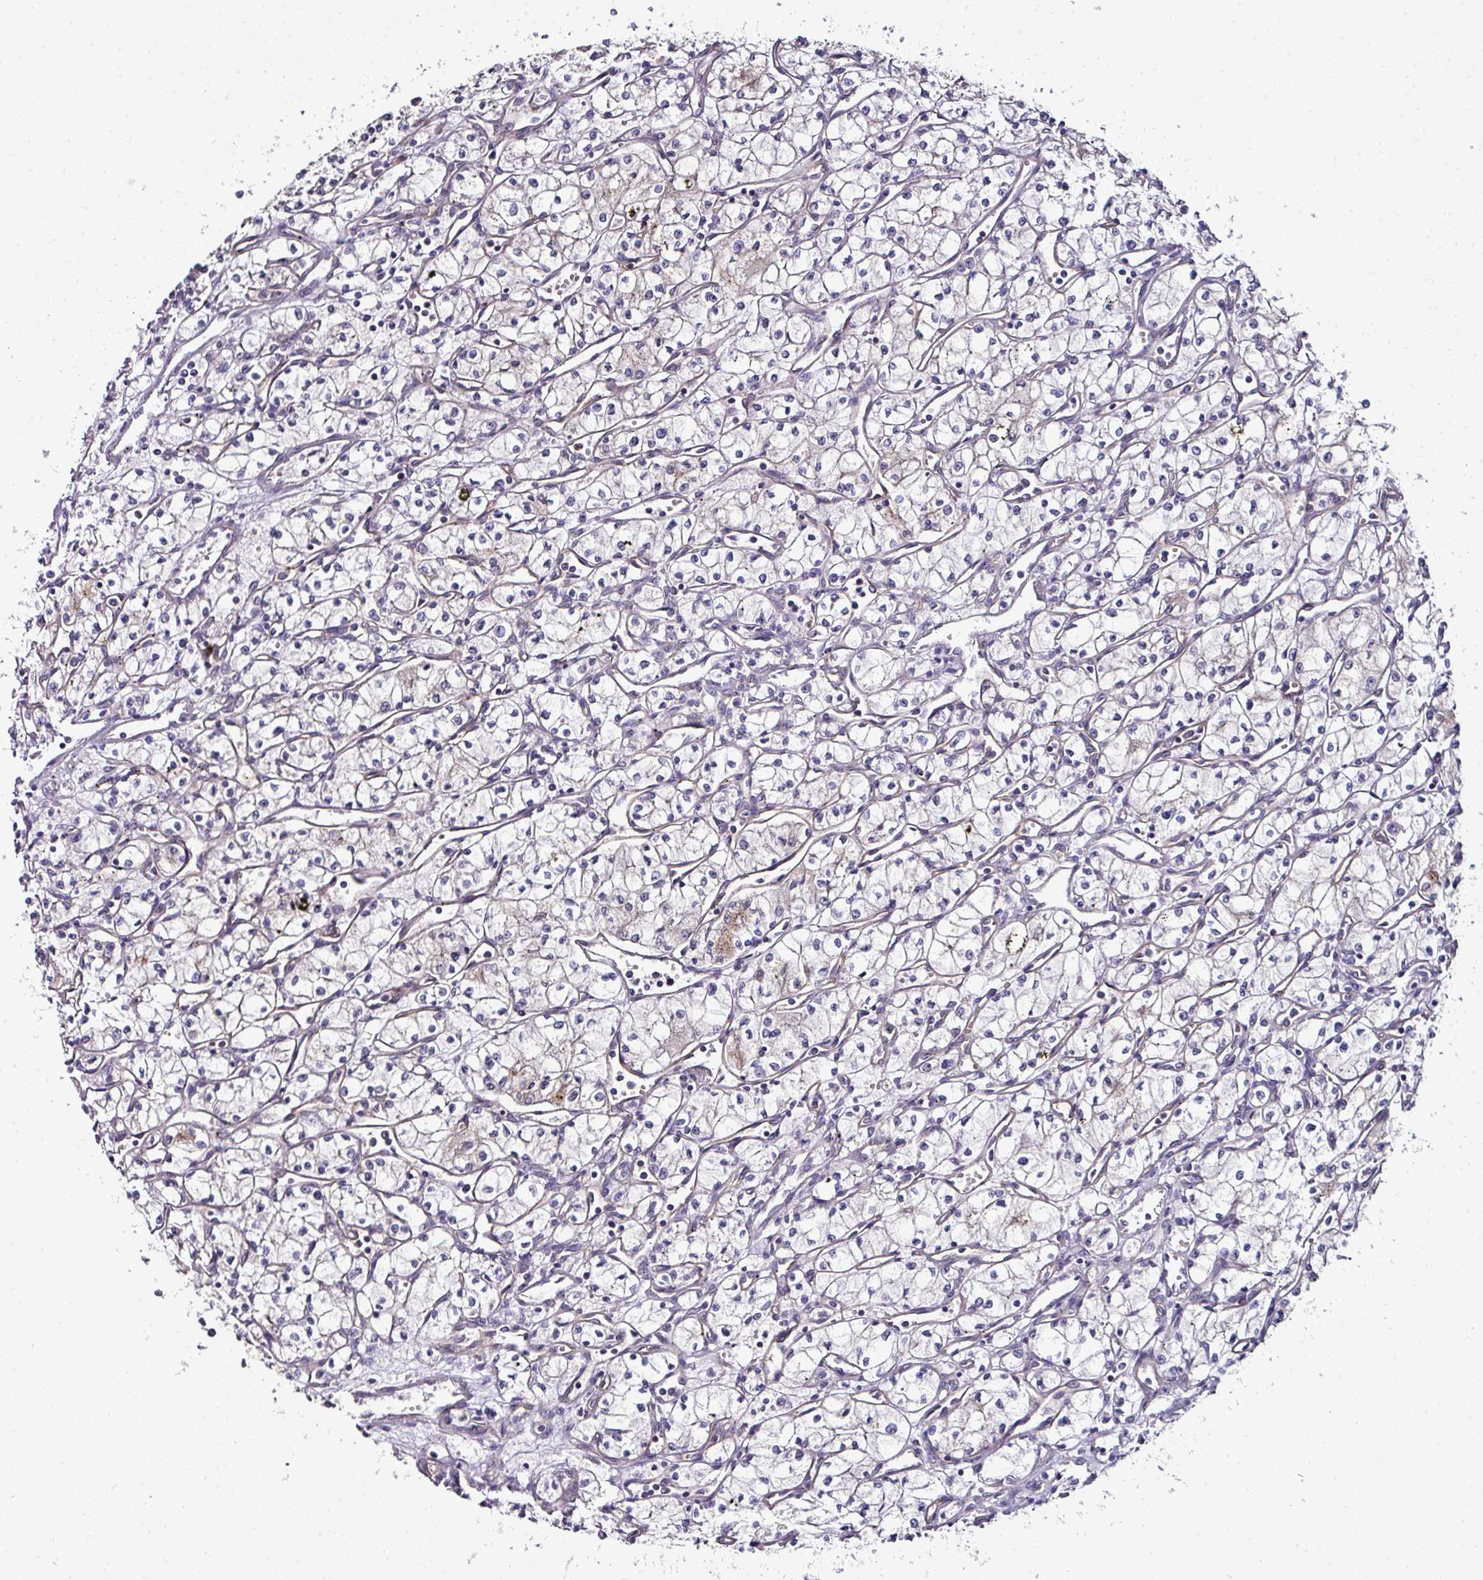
{"staining": {"intensity": "negative", "quantity": "none", "location": "none"}, "tissue": "renal cancer", "cell_type": "Tumor cells", "image_type": "cancer", "snomed": [{"axis": "morphology", "description": "Adenocarcinoma, NOS"}, {"axis": "topography", "description": "Kidney"}], "caption": "The image demonstrates no significant positivity in tumor cells of renal cancer.", "gene": "NAPSA", "patient": {"sex": "male", "age": 59}}